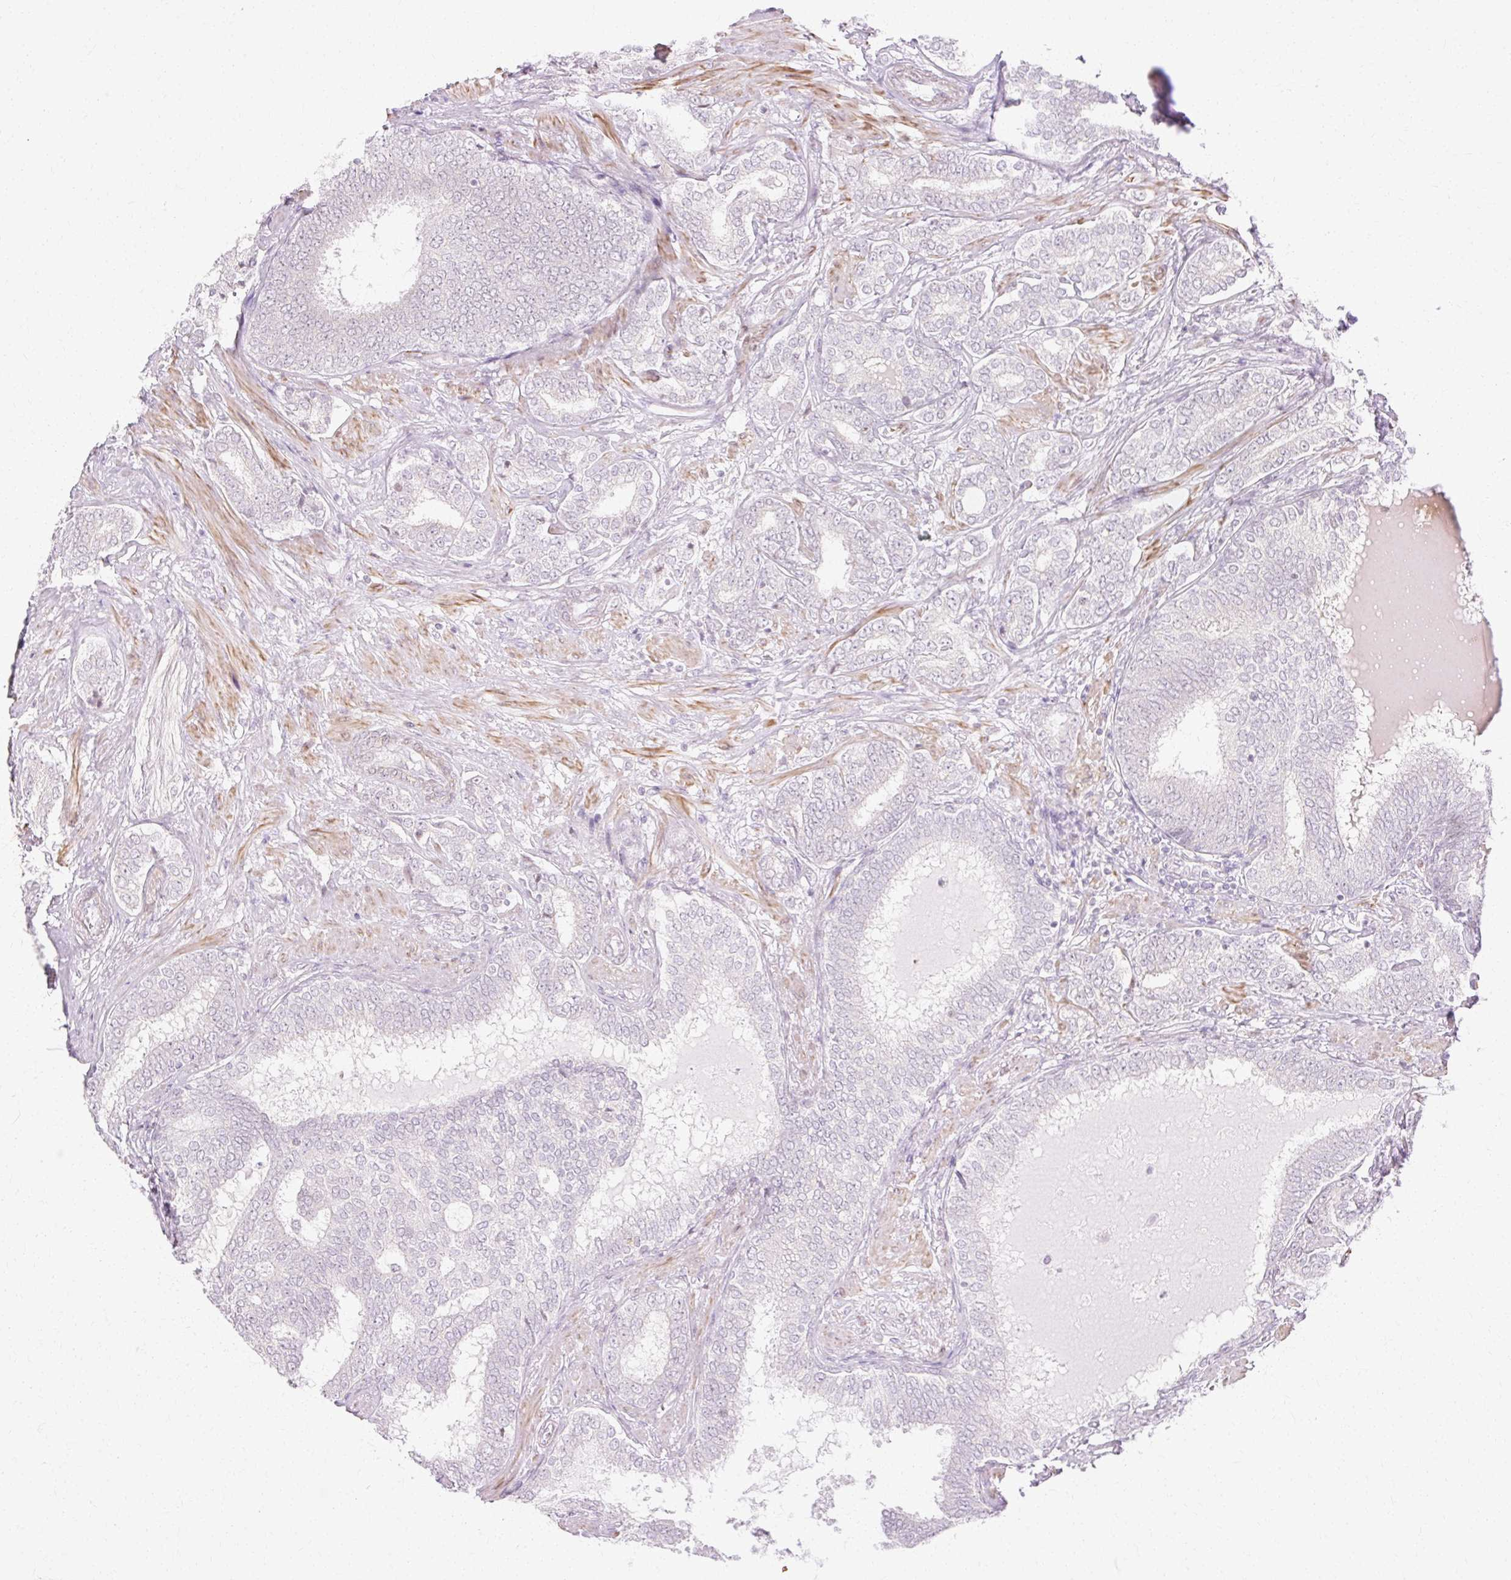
{"staining": {"intensity": "negative", "quantity": "none", "location": "none"}, "tissue": "prostate cancer", "cell_type": "Tumor cells", "image_type": "cancer", "snomed": [{"axis": "morphology", "description": "Adenocarcinoma, High grade"}, {"axis": "topography", "description": "Prostate"}], "caption": "An immunohistochemistry (IHC) image of prostate cancer is shown. There is no staining in tumor cells of prostate cancer.", "gene": "C3orf49", "patient": {"sex": "male", "age": 72}}